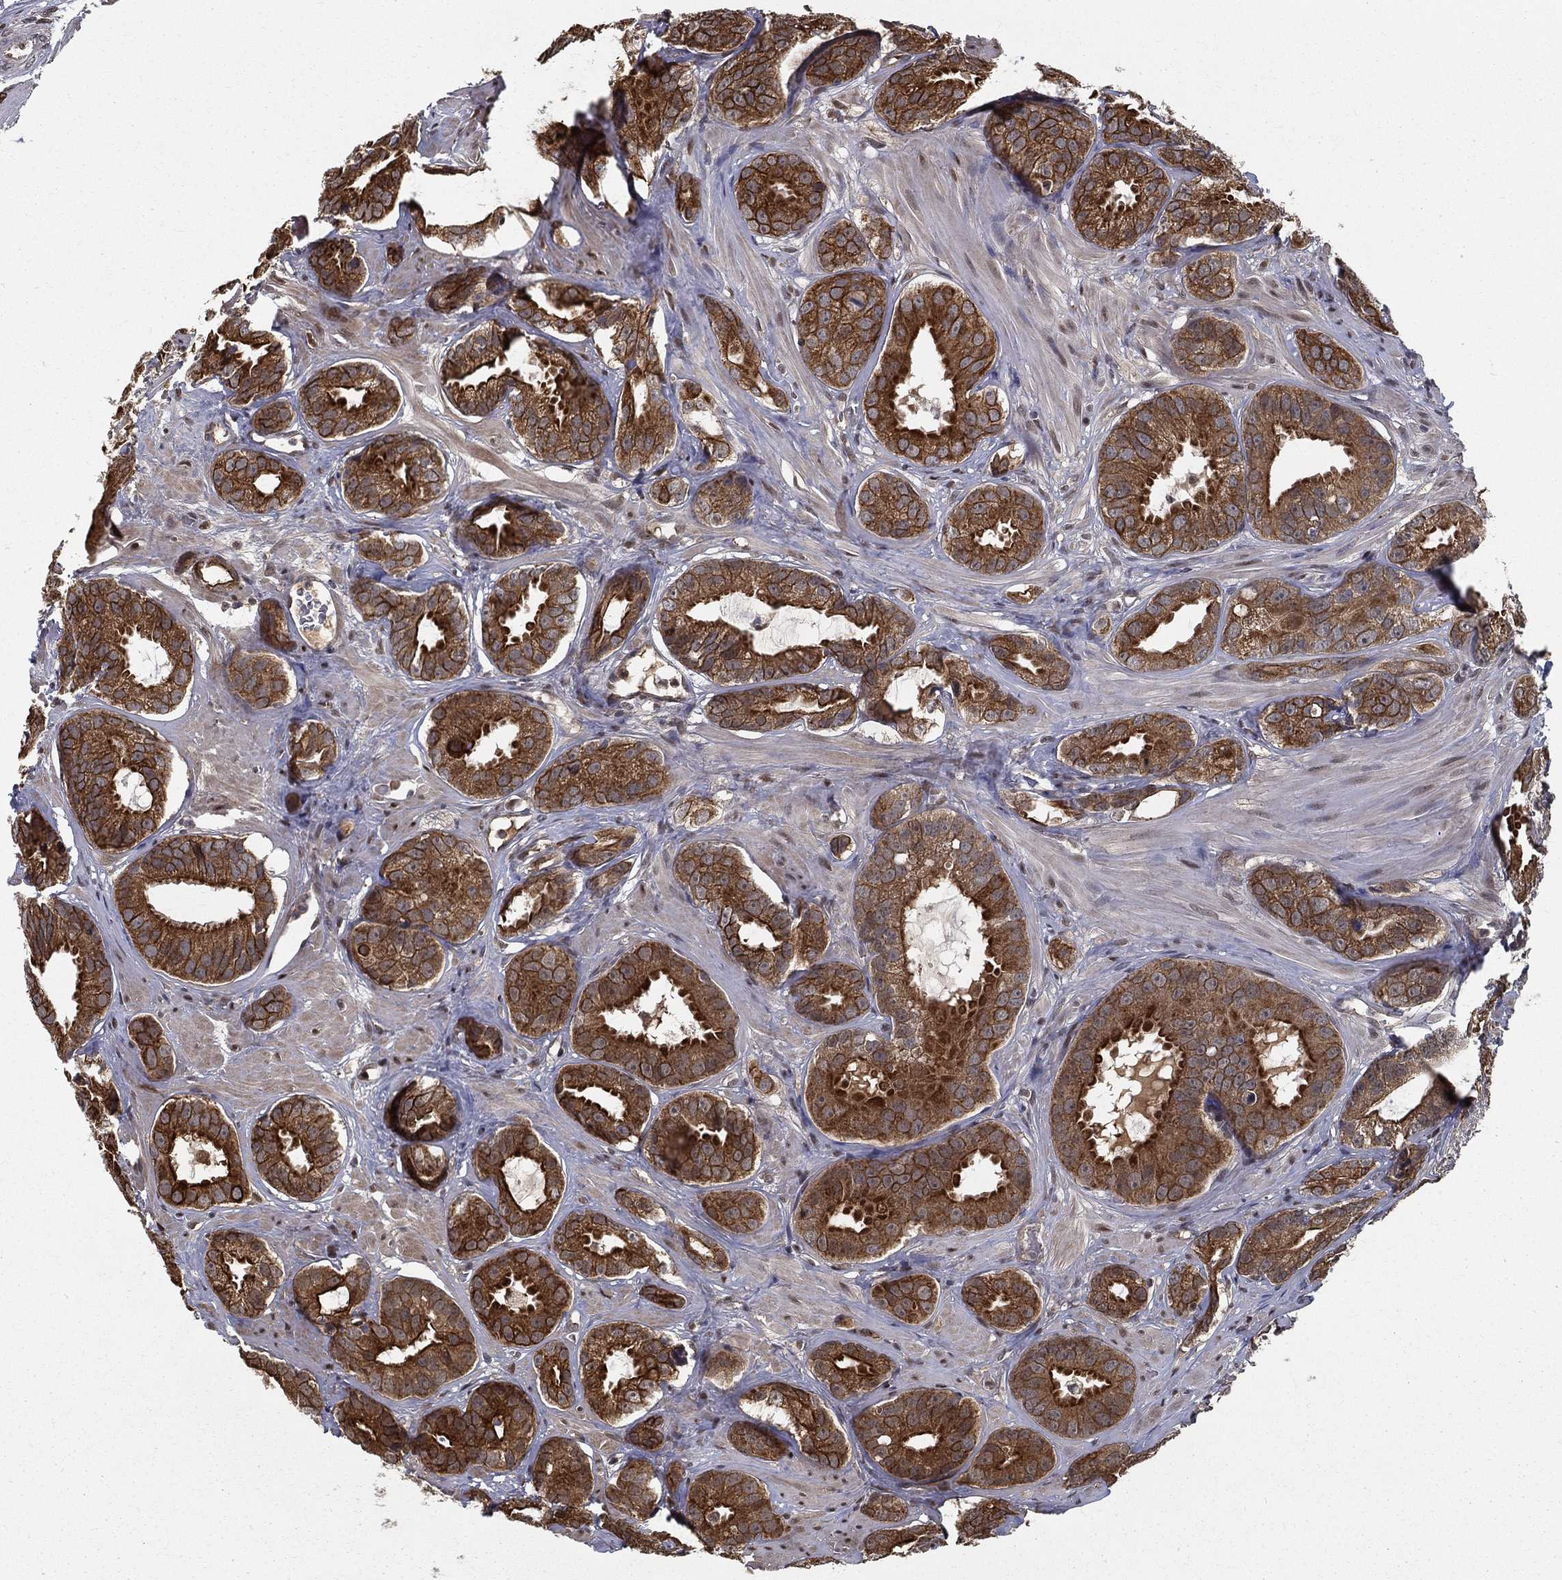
{"staining": {"intensity": "strong", "quantity": ">75%", "location": "cytoplasmic/membranous"}, "tissue": "prostate cancer", "cell_type": "Tumor cells", "image_type": "cancer", "snomed": [{"axis": "morphology", "description": "Adenocarcinoma, NOS"}, {"axis": "topography", "description": "Prostate"}], "caption": "A brown stain shows strong cytoplasmic/membranous staining of a protein in prostate cancer tumor cells. (DAB (3,3'-diaminobenzidine) IHC, brown staining for protein, blue staining for nuclei).", "gene": "SLC6A6", "patient": {"sex": "male", "age": 69}}